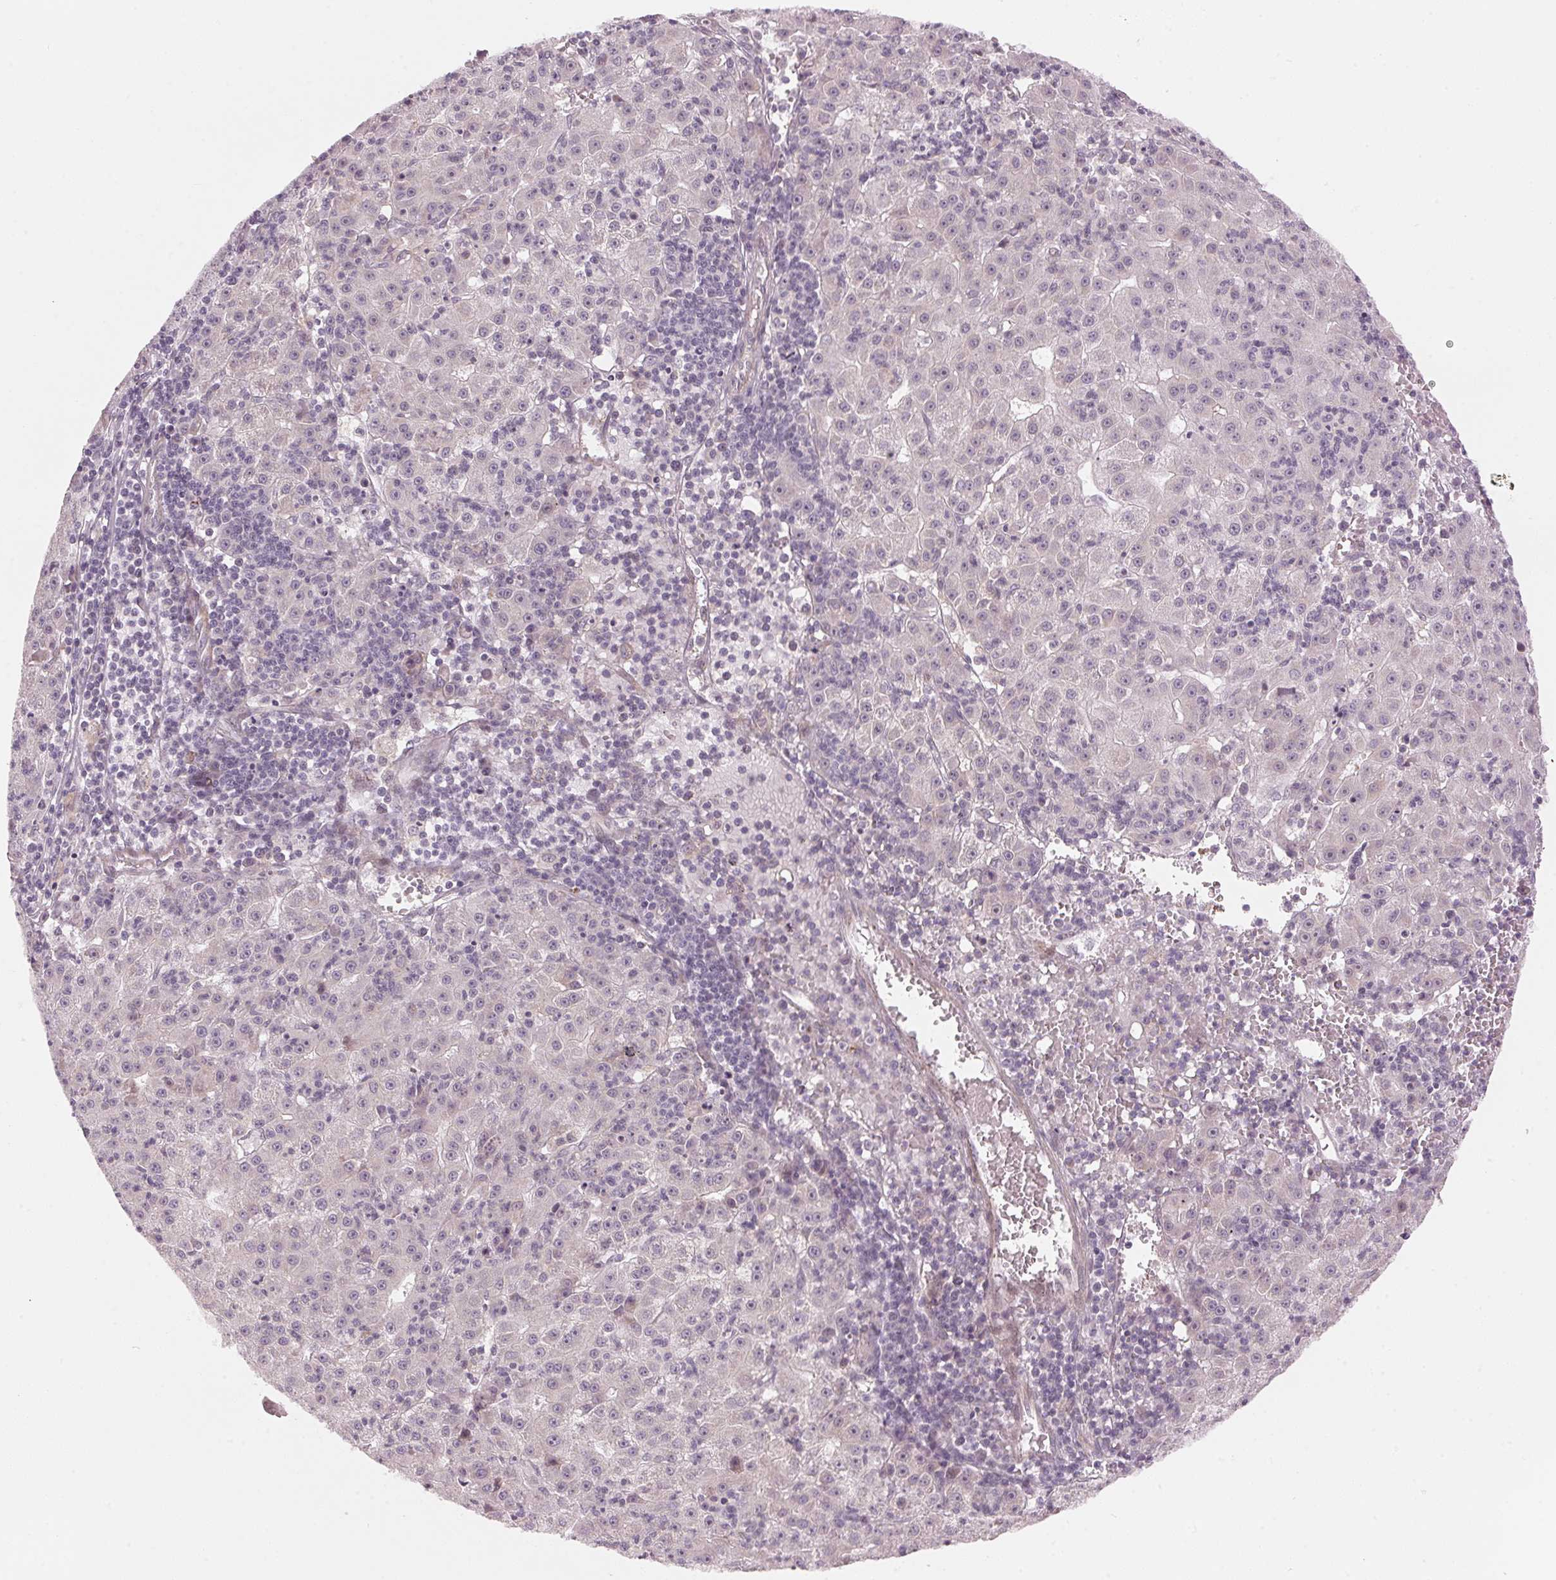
{"staining": {"intensity": "negative", "quantity": "none", "location": "none"}, "tissue": "liver cancer", "cell_type": "Tumor cells", "image_type": "cancer", "snomed": [{"axis": "morphology", "description": "Carcinoma, Hepatocellular, NOS"}, {"axis": "topography", "description": "Liver"}], "caption": "A micrograph of human liver cancer (hepatocellular carcinoma) is negative for staining in tumor cells. The staining is performed using DAB (3,3'-diaminobenzidine) brown chromogen with nuclei counter-stained in using hematoxylin.", "gene": "TMED6", "patient": {"sex": "male", "age": 76}}